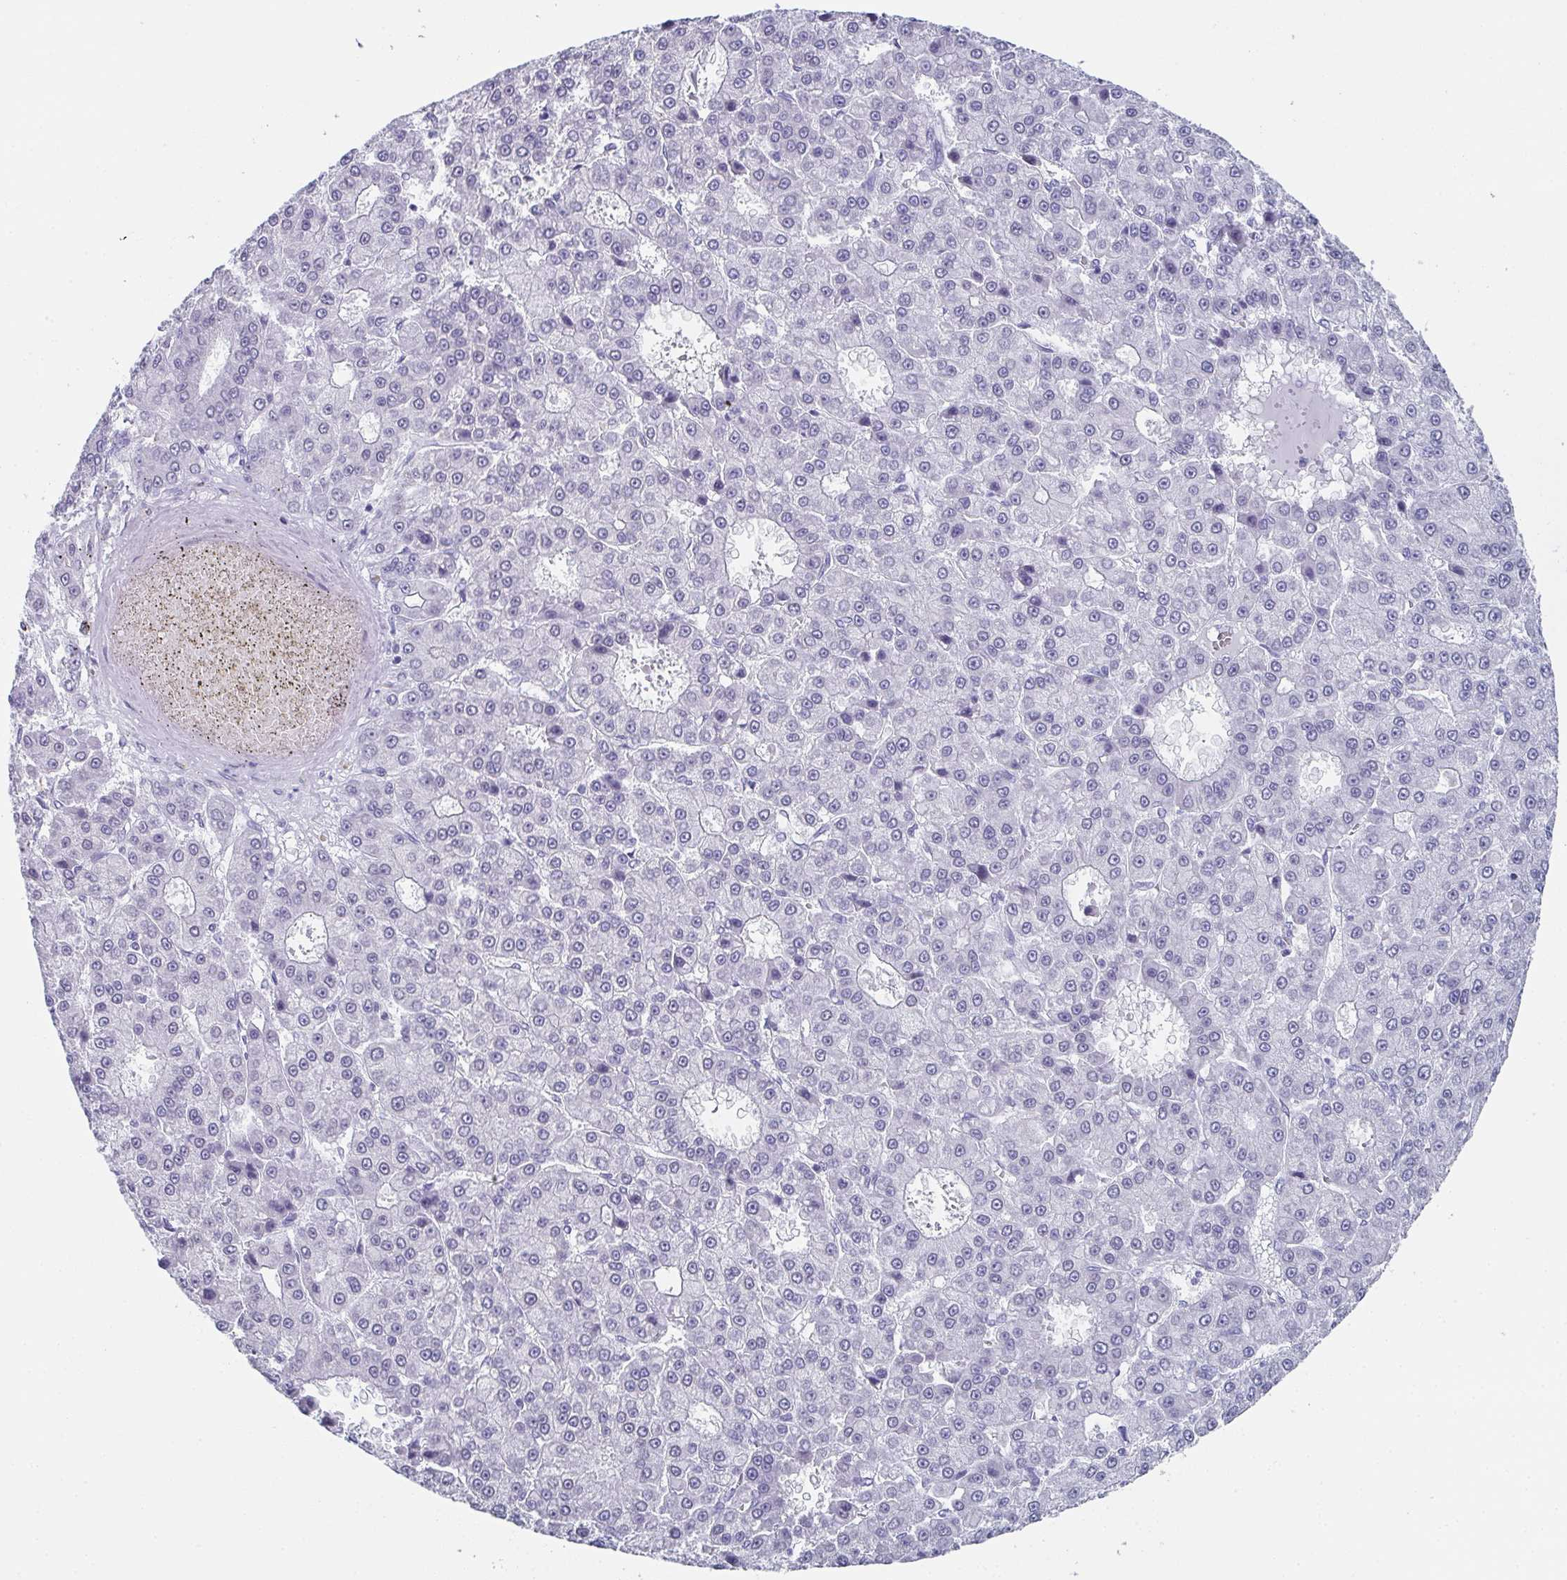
{"staining": {"intensity": "negative", "quantity": "none", "location": "none"}, "tissue": "liver cancer", "cell_type": "Tumor cells", "image_type": "cancer", "snomed": [{"axis": "morphology", "description": "Carcinoma, Hepatocellular, NOS"}, {"axis": "topography", "description": "Liver"}], "caption": "Immunohistochemistry of human liver hepatocellular carcinoma exhibits no staining in tumor cells. The staining is performed using DAB brown chromogen with nuclei counter-stained in using hematoxylin.", "gene": "DYDC2", "patient": {"sex": "male", "age": 70}}